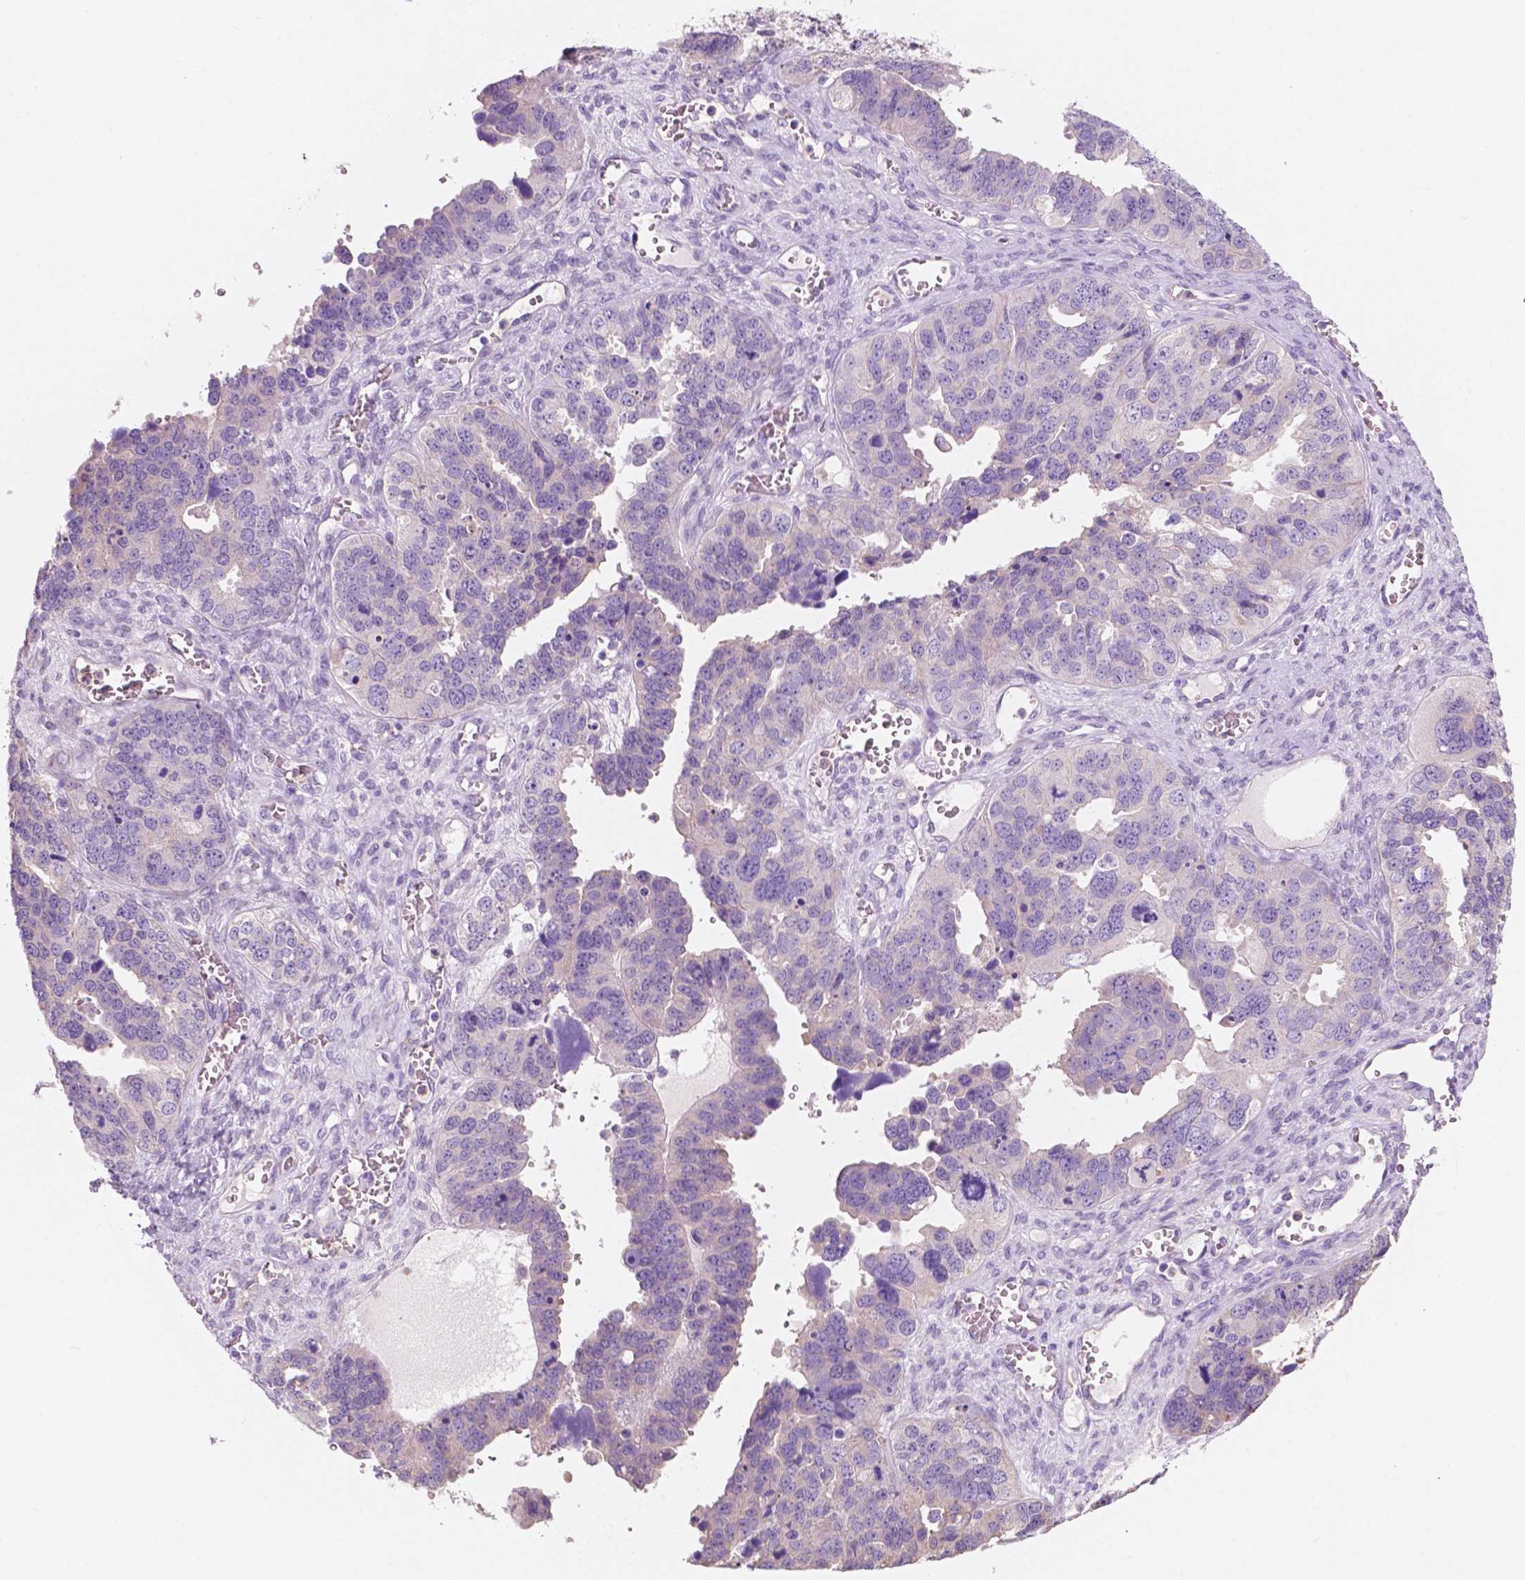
{"staining": {"intensity": "negative", "quantity": "none", "location": "none"}, "tissue": "ovarian cancer", "cell_type": "Tumor cells", "image_type": "cancer", "snomed": [{"axis": "morphology", "description": "Cystadenocarcinoma, serous, NOS"}, {"axis": "topography", "description": "Ovary"}], "caption": "Histopathology image shows no protein staining in tumor cells of ovarian cancer (serous cystadenocarcinoma) tissue. (DAB (3,3'-diaminobenzidine) immunohistochemistry (IHC), high magnification).", "gene": "SEMA4A", "patient": {"sex": "female", "age": 76}}